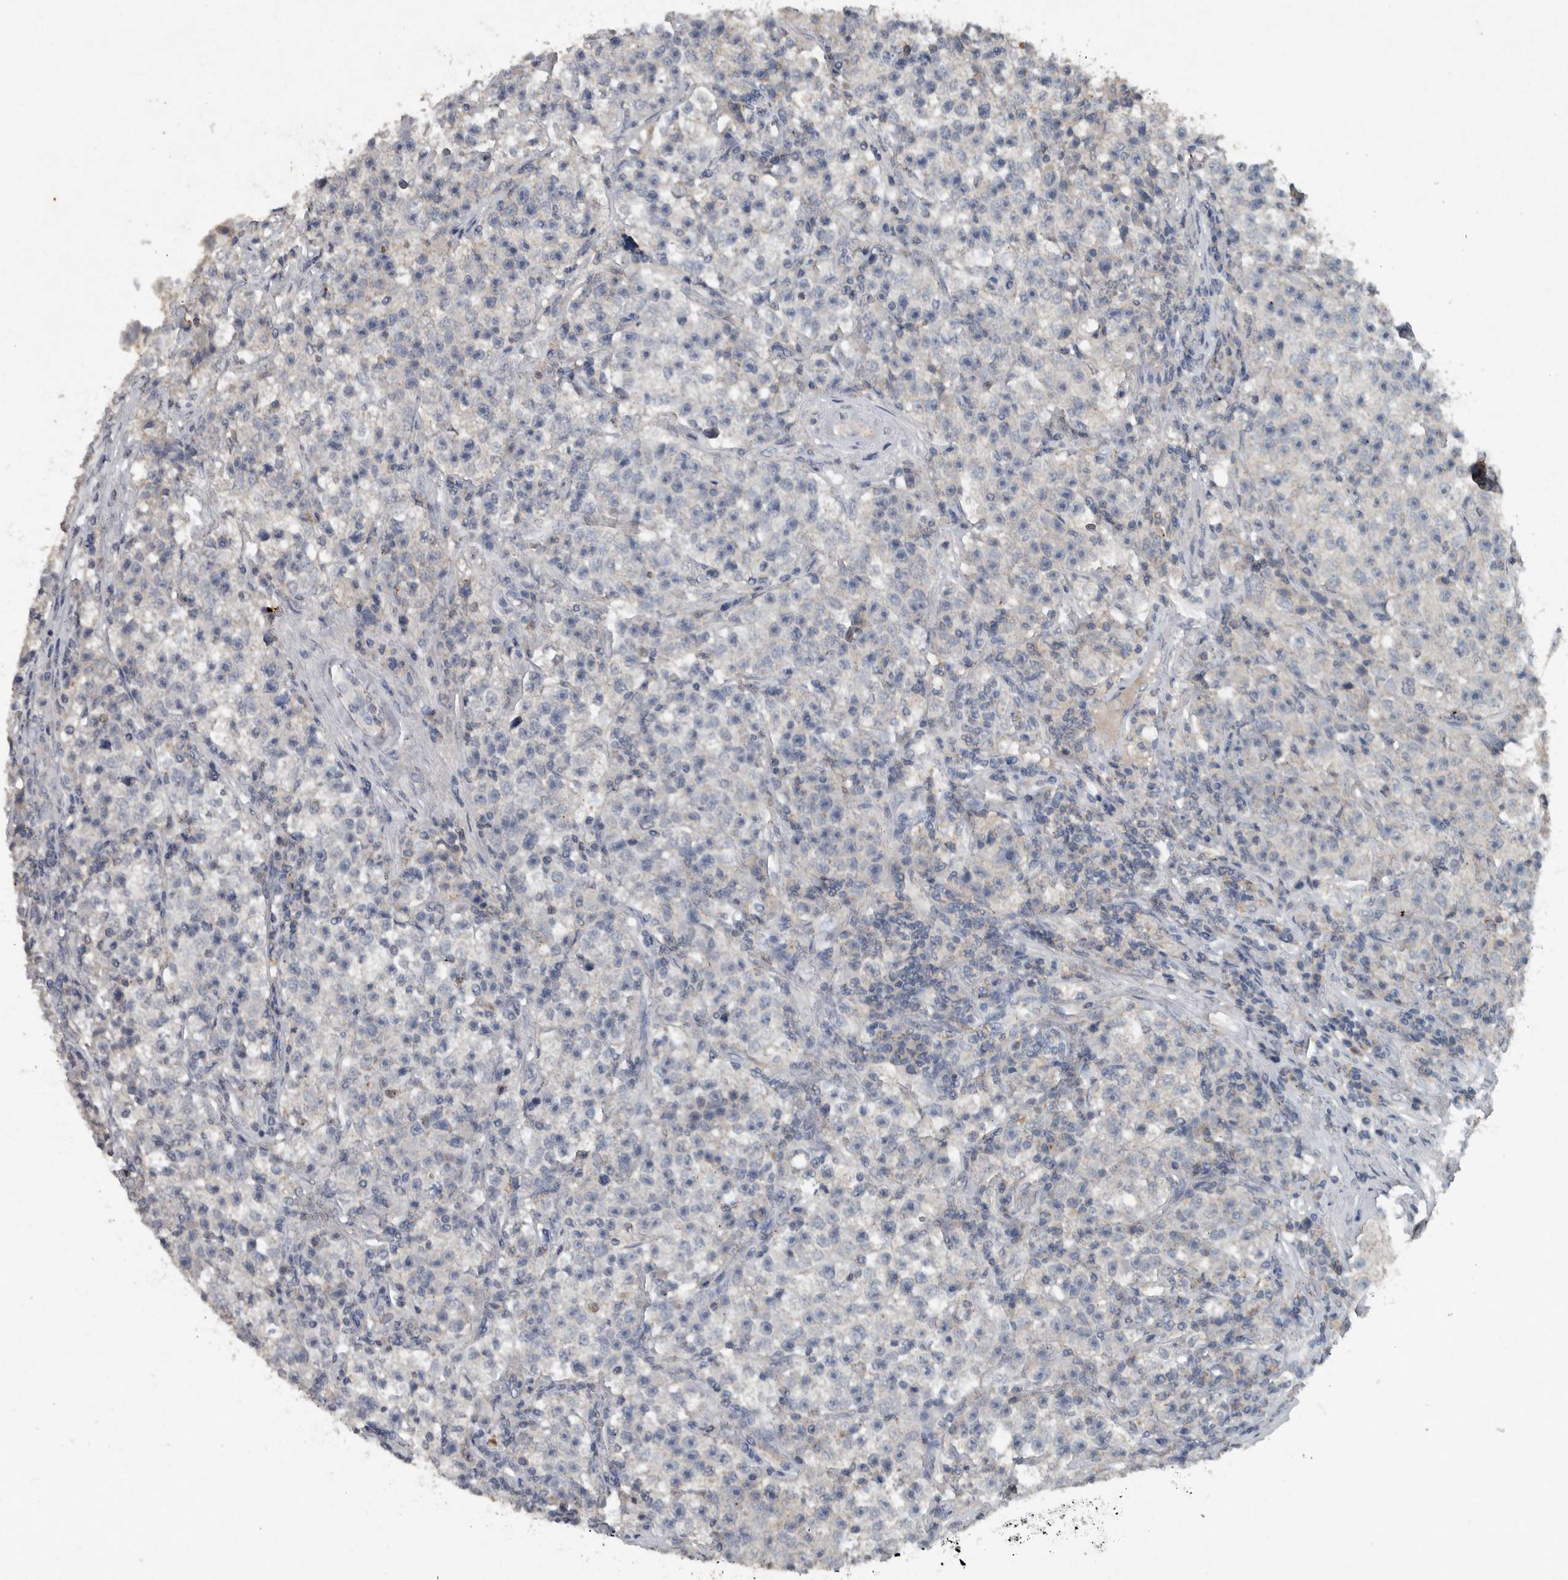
{"staining": {"intensity": "negative", "quantity": "none", "location": "none"}, "tissue": "testis cancer", "cell_type": "Tumor cells", "image_type": "cancer", "snomed": [{"axis": "morphology", "description": "Seminoma, NOS"}, {"axis": "topography", "description": "Testis"}], "caption": "Tumor cells show no significant expression in testis cancer.", "gene": "IL20", "patient": {"sex": "male", "age": 22}}